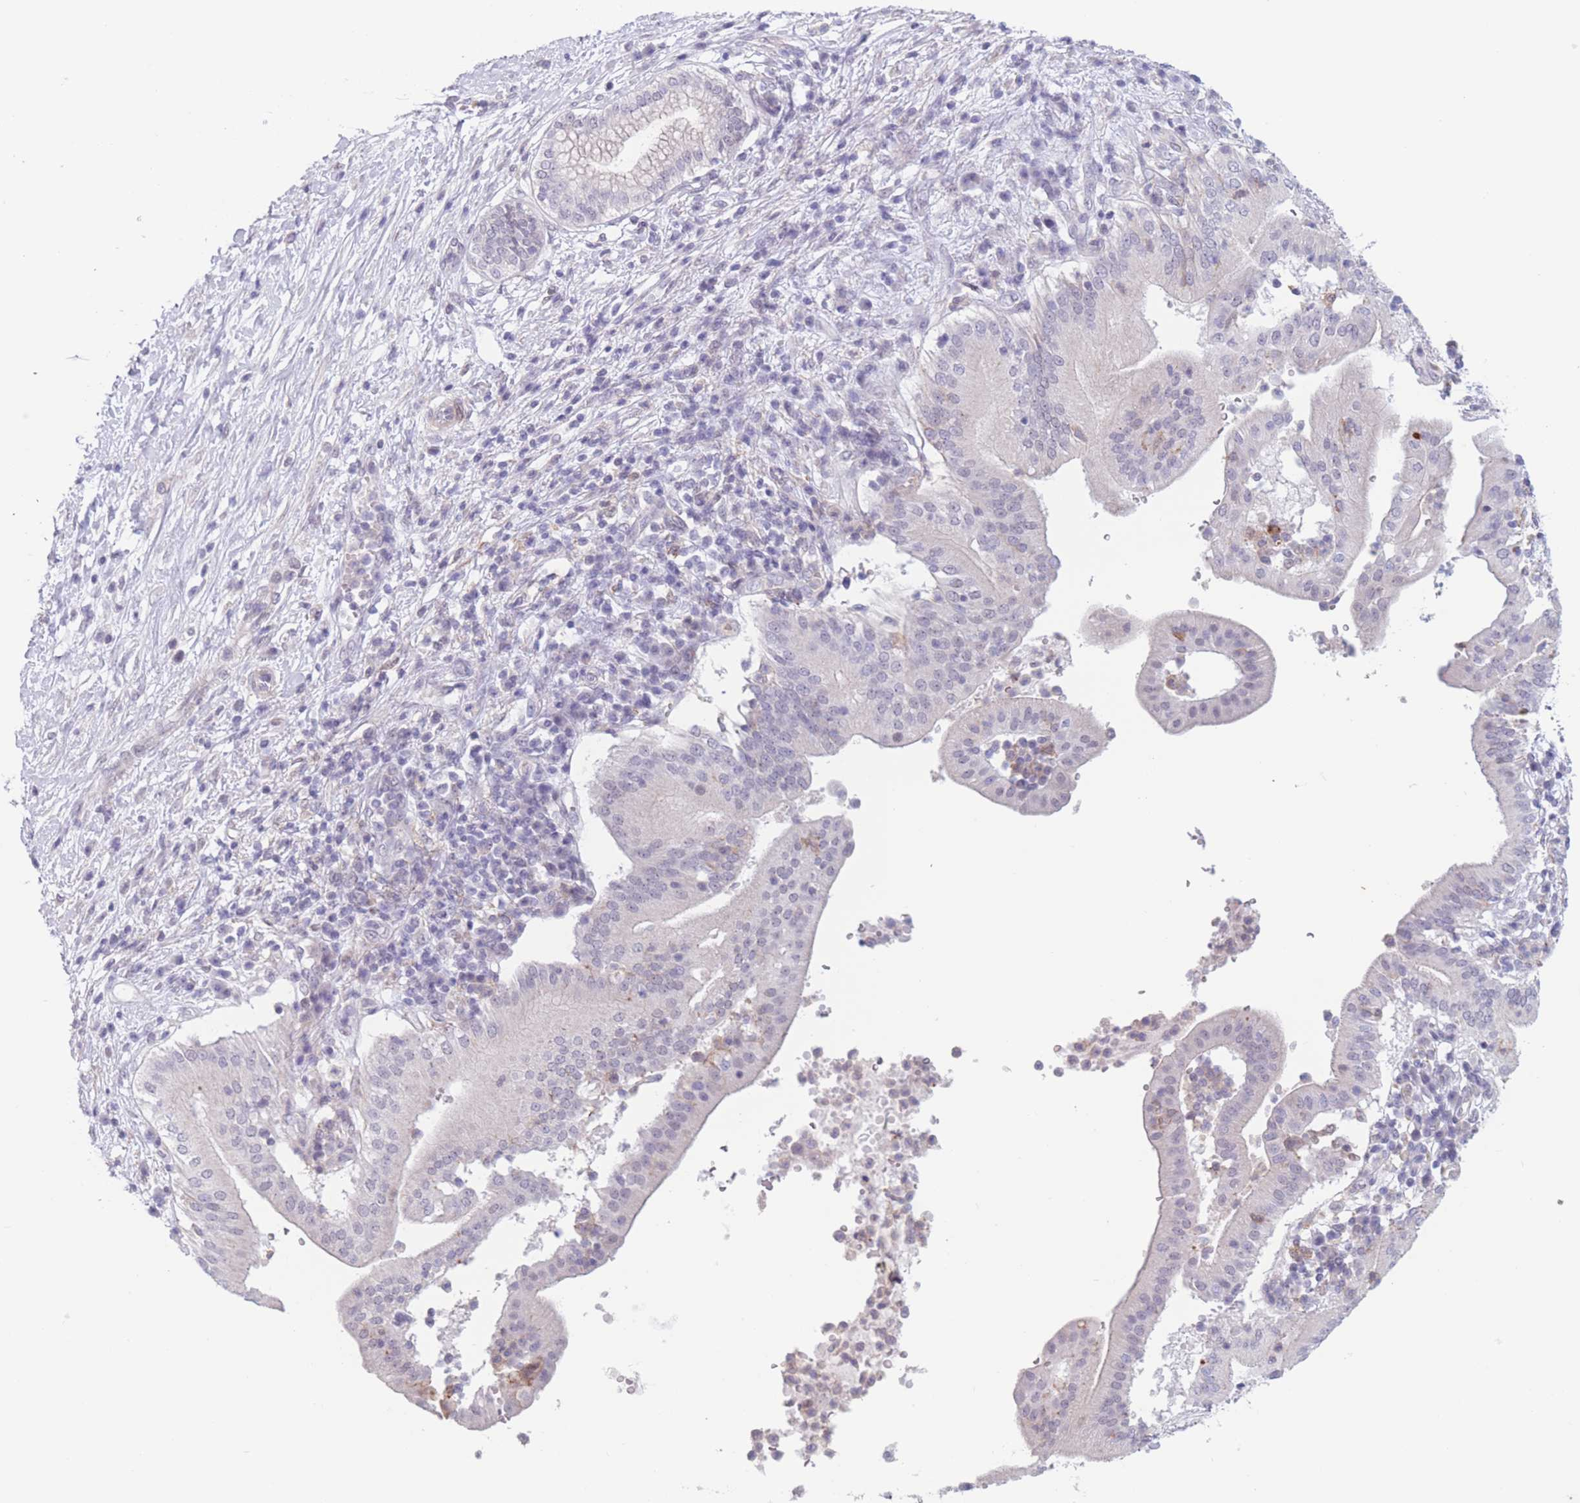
{"staining": {"intensity": "negative", "quantity": "none", "location": "none"}, "tissue": "pancreatic cancer", "cell_type": "Tumor cells", "image_type": "cancer", "snomed": [{"axis": "morphology", "description": "Adenocarcinoma, NOS"}, {"axis": "topography", "description": "Pancreas"}], "caption": "The IHC photomicrograph has no significant positivity in tumor cells of pancreatic cancer tissue.", "gene": "PODXL", "patient": {"sex": "male", "age": 68}}